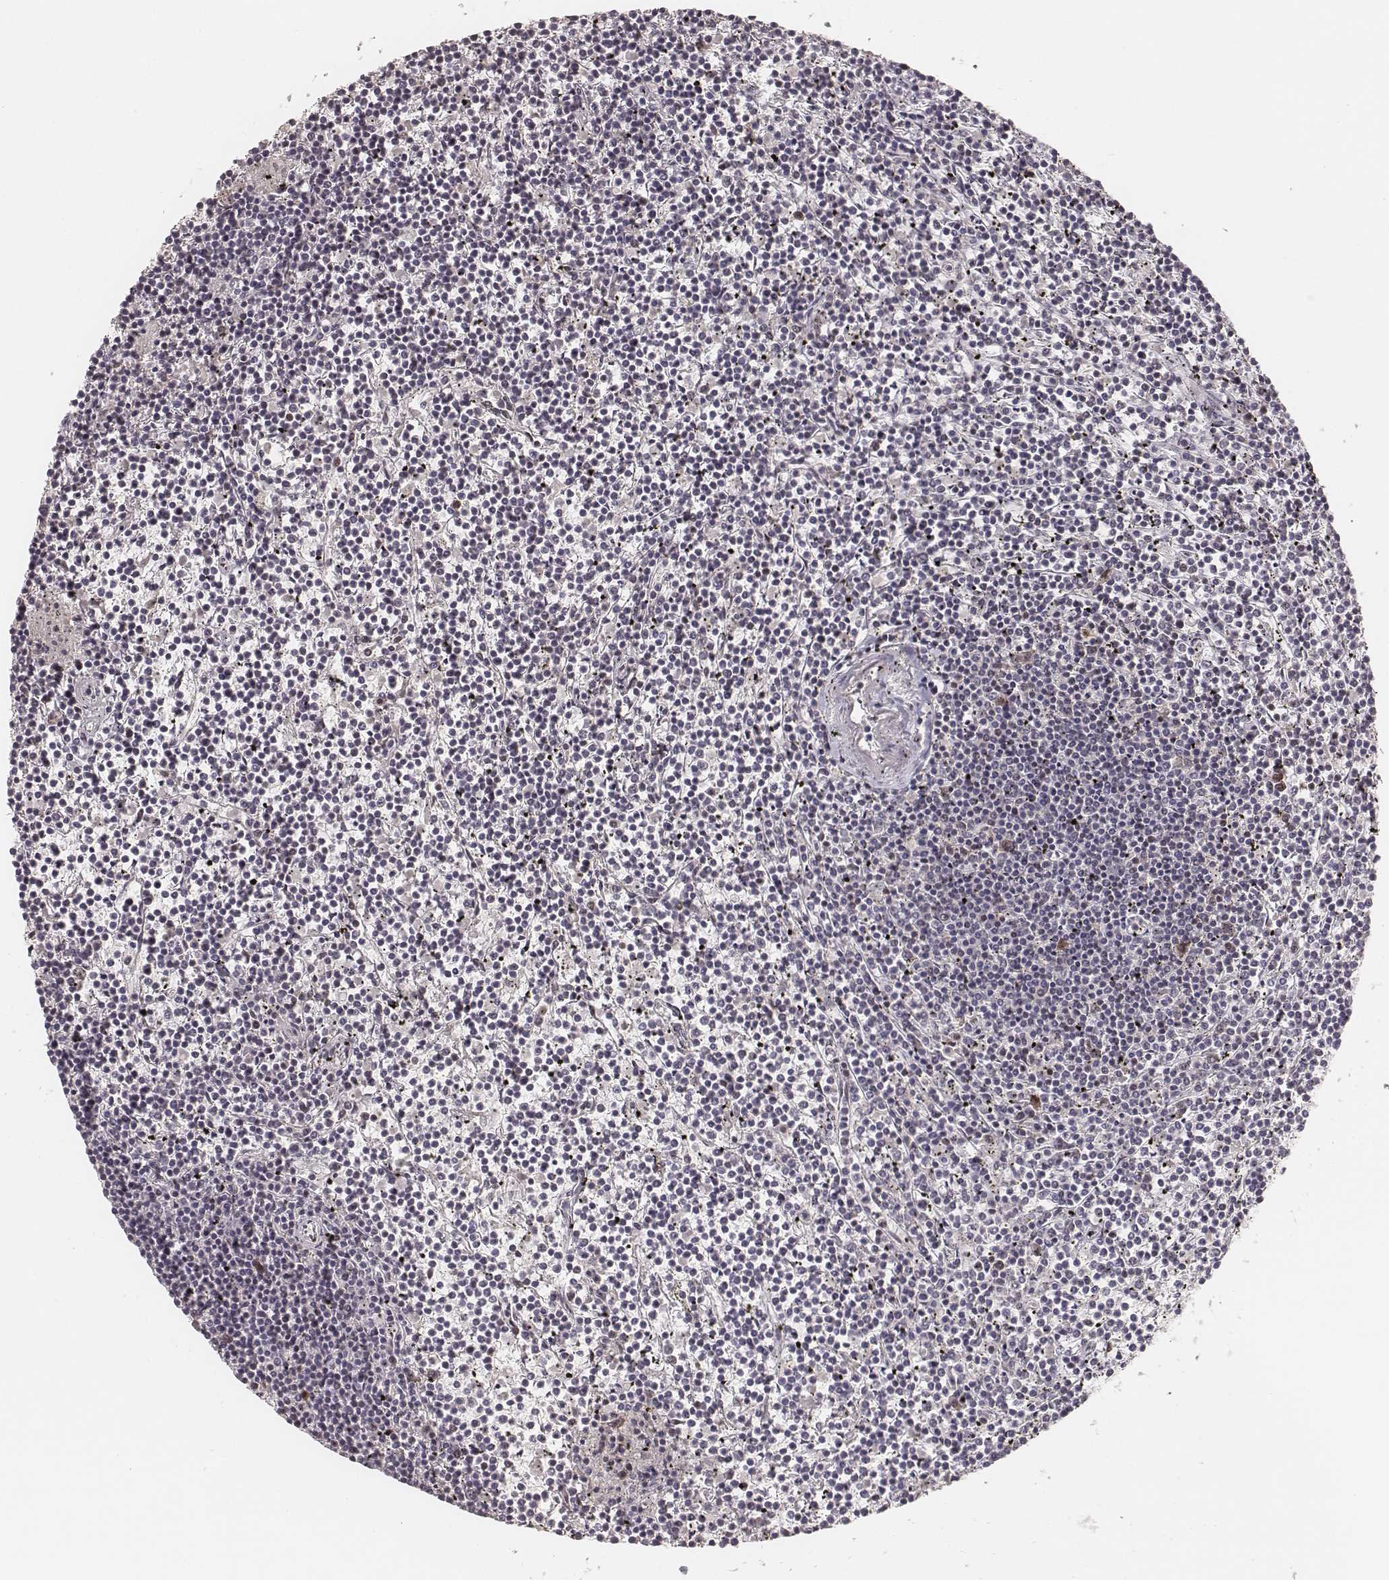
{"staining": {"intensity": "negative", "quantity": "none", "location": "none"}, "tissue": "lymphoma", "cell_type": "Tumor cells", "image_type": "cancer", "snomed": [{"axis": "morphology", "description": "Malignant lymphoma, non-Hodgkin's type, Low grade"}, {"axis": "topography", "description": "Spleen"}], "caption": "An immunohistochemistry histopathology image of low-grade malignant lymphoma, non-Hodgkin's type is shown. There is no staining in tumor cells of low-grade malignant lymphoma, non-Hodgkin's type. (IHC, brightfield microscopy, high magnification).", "gene": "HNRNPC", "patient": {"sex": "female", "age": 19}}